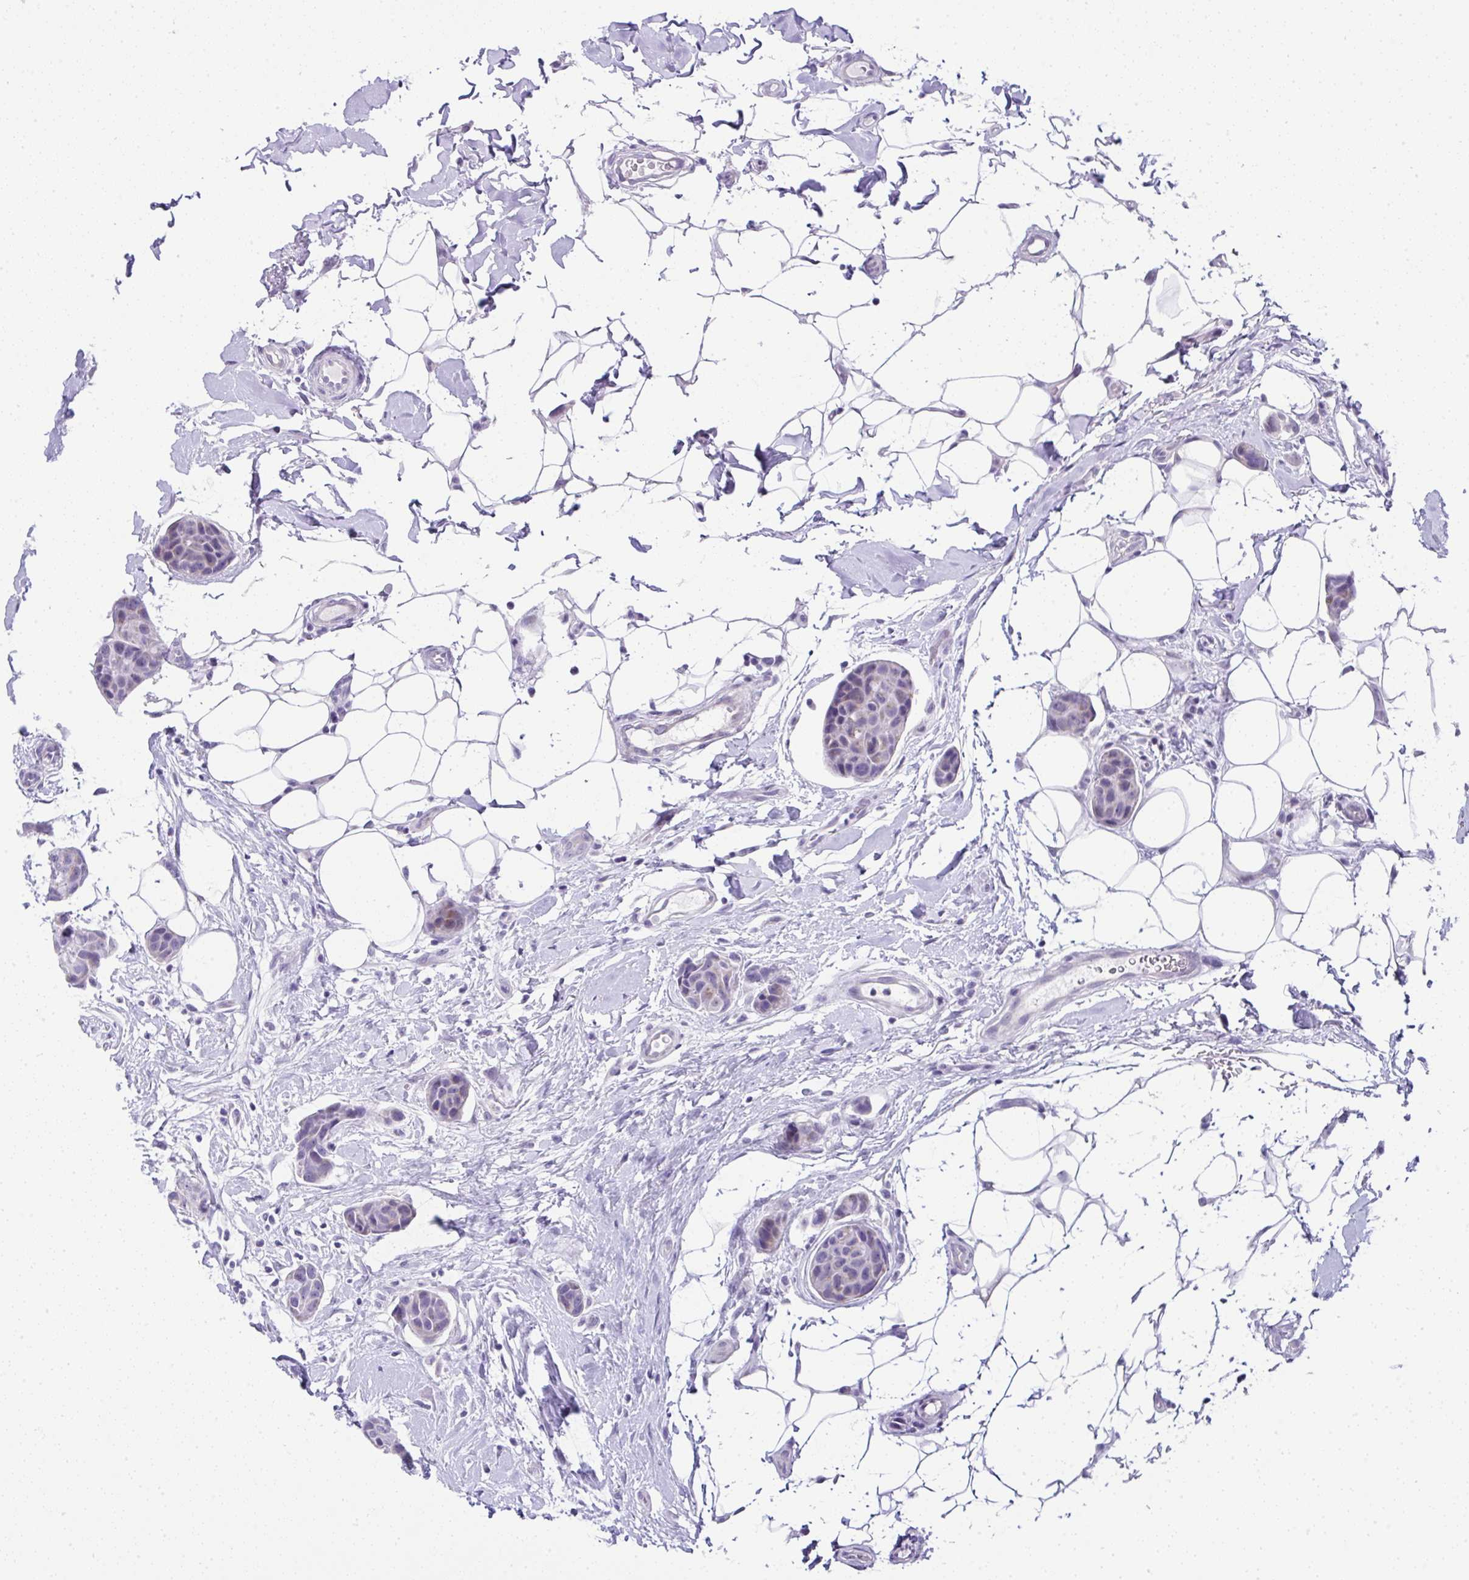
{"staining": {"intensity": "weak", "quantity": "25%-75%", "location": "cytoplasmic/membranous"}, "tissue": "breast cancer", "cell_type": "Tumor cells", "image_type": "cancer", "snomed": [{"axis": "morphology", "description": "Duct carcinoma"}, {"axis": "topography", "description": "Breast"}, {"axis": "topography", "description": "Lymph node"}], "caption": "This photomicrograph reveals immunohistochemistry staining of human breast cancer (intraductal carcinoma), with low weak cytoplasmic/membranous positivity in about 25%-75% of tumor cells.", "gene": "RNF183", "patient": {"sex": "female", "age": 80}}